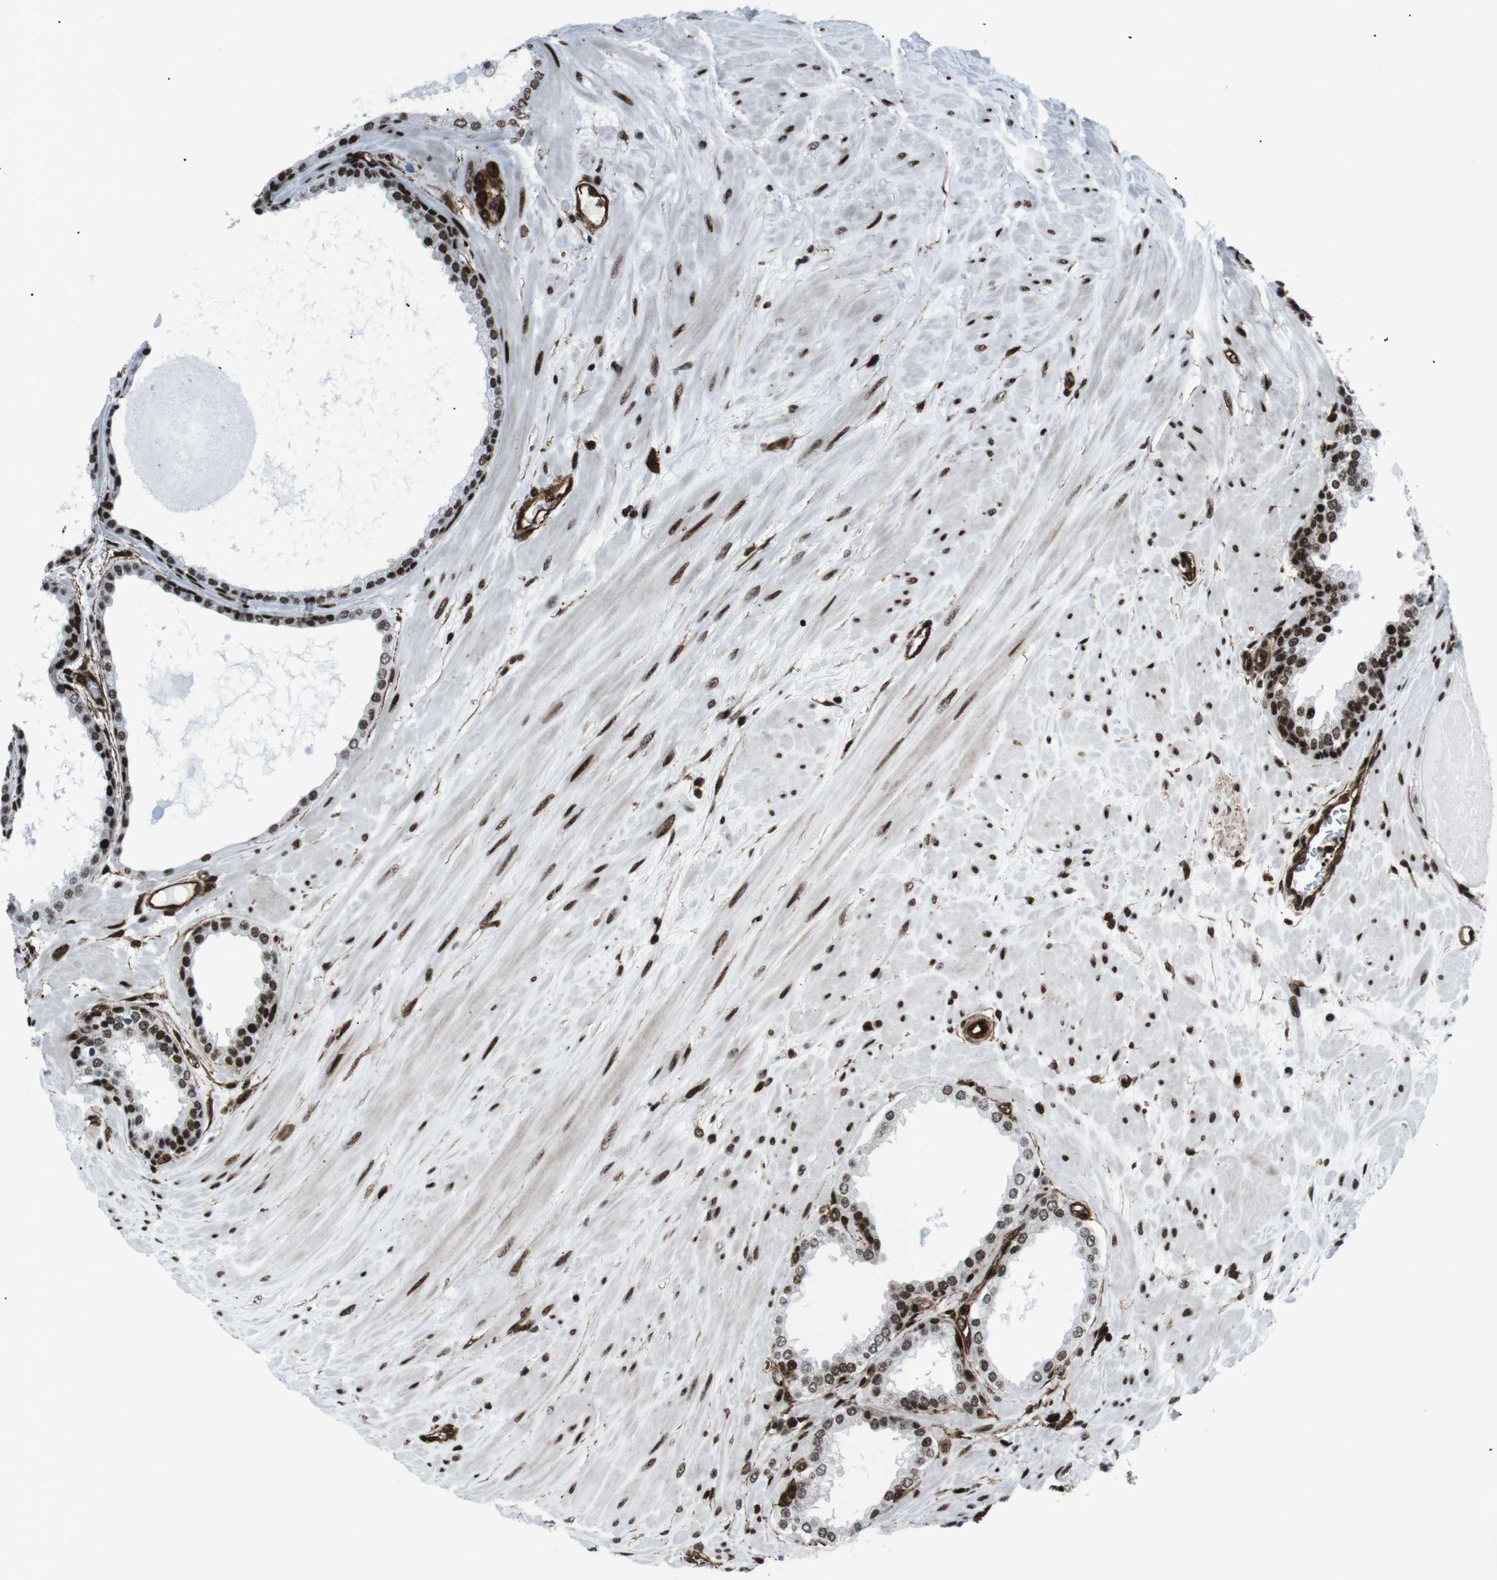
{"staining": {"intensity": "strong", "quantity": ">75%", "location": "nuclear"}, "tissue": "prostate", "cell_type": "Glandular cells", "image_type": "normal", "snomed": [{"axis": "morphology", "description": "Normal tissue, NOS"}, {"axis": "topography", "description": "Prostate"}], "caption": "Immunohistochemistry (DAB) staining of benign human prostate reveals strong nuclear protein staining in about >75% of glandular cells.", "gene": "HNRNPU", "patient": {"sex": "male", "age": 51}}